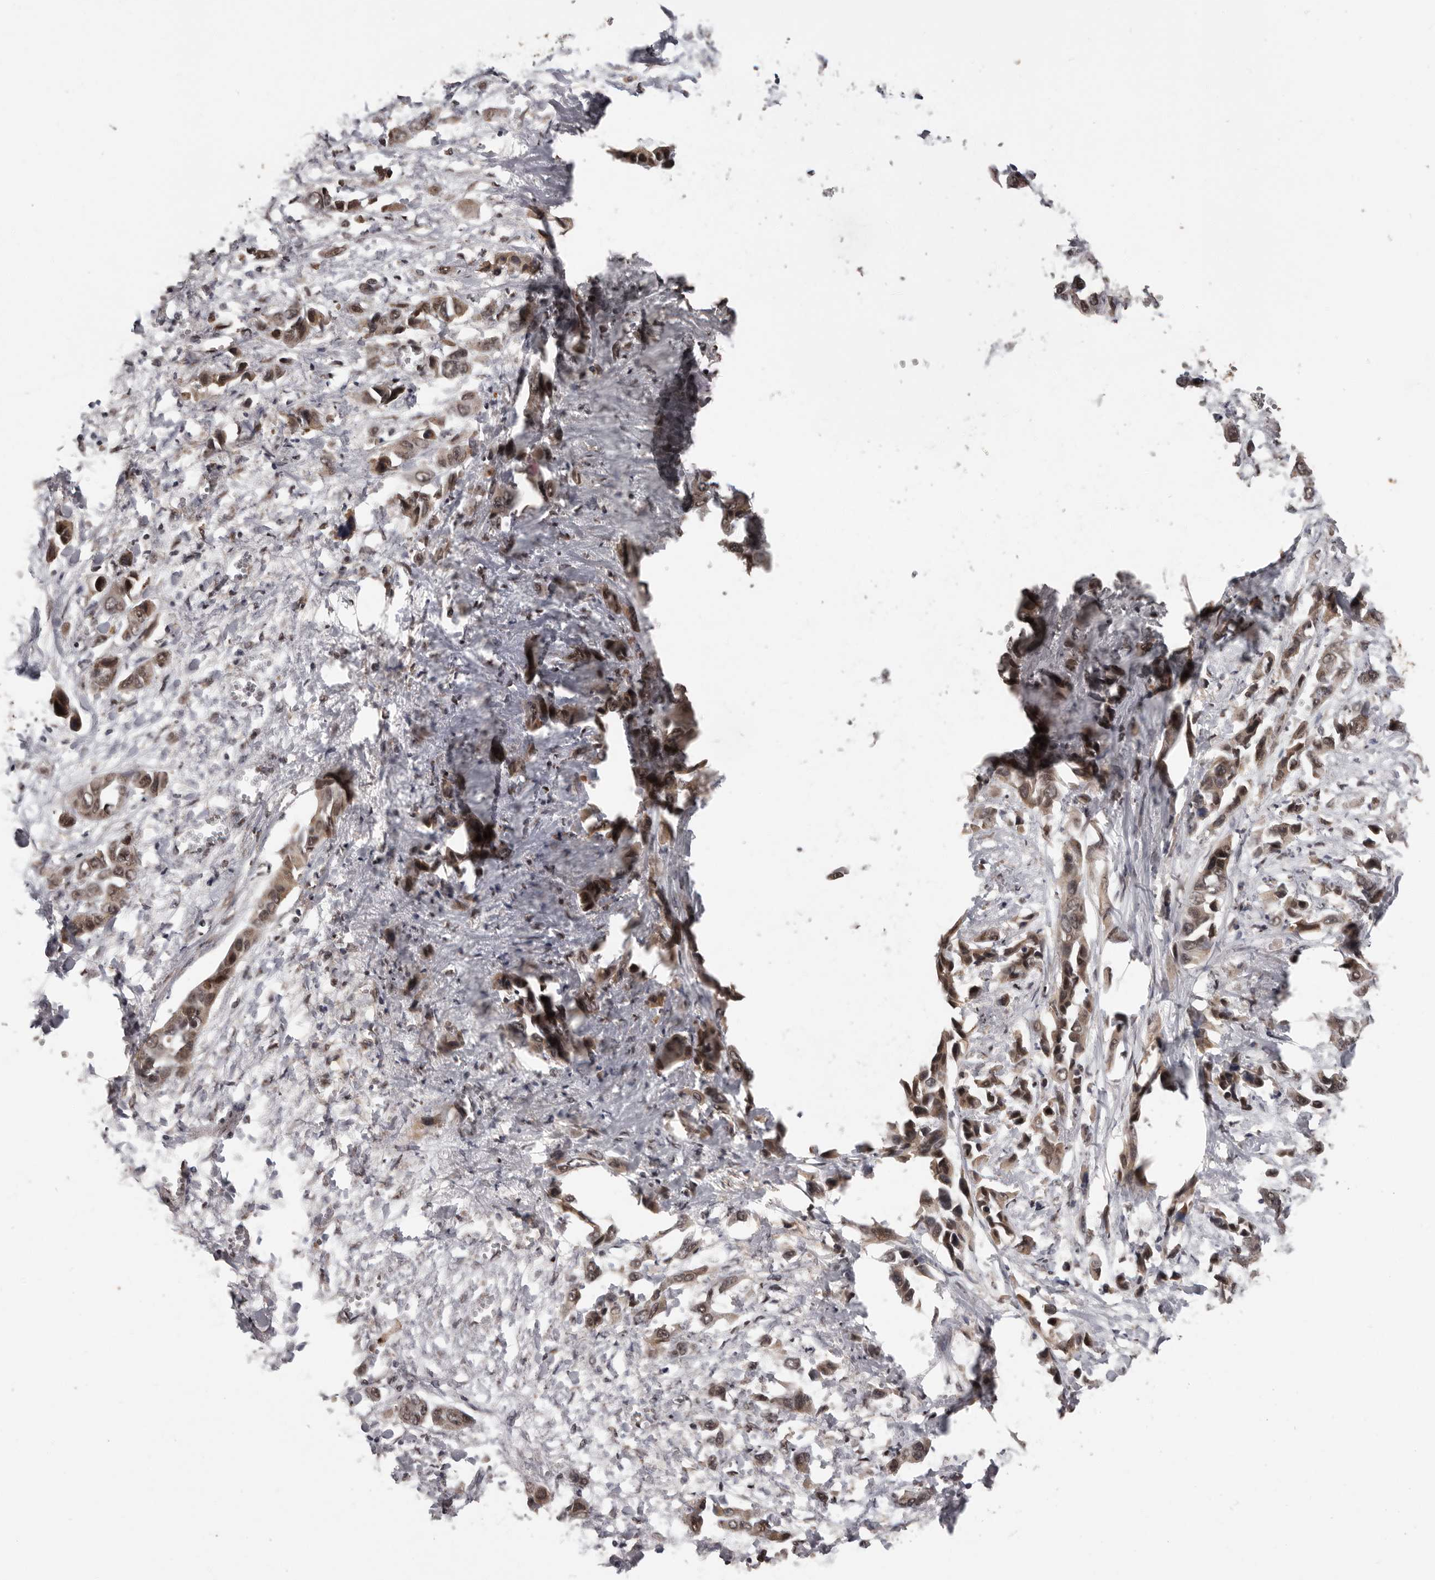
{"staining": {"intensity": "moderate", "quantity": ">75%", "location": "cytoplasmic/membranous,nuclear"}, "tissue": "liver cancer", "cell_type": "Tumor cells", "image_type": "cancer", "snomed": [{"axis": "morphology", "description": "Cholangiocarcinoma"}, {"axis": "topography", "description": "Liver"}], "caption": "Protein analysis of cholangiocarcinoma (liver) tissue shows moderate cytoplasmic/membranous and nuclear staining in about >75% of tumor cells.", "gene": "VPS37A", "patient": {"sex": "female", "age": 52}}